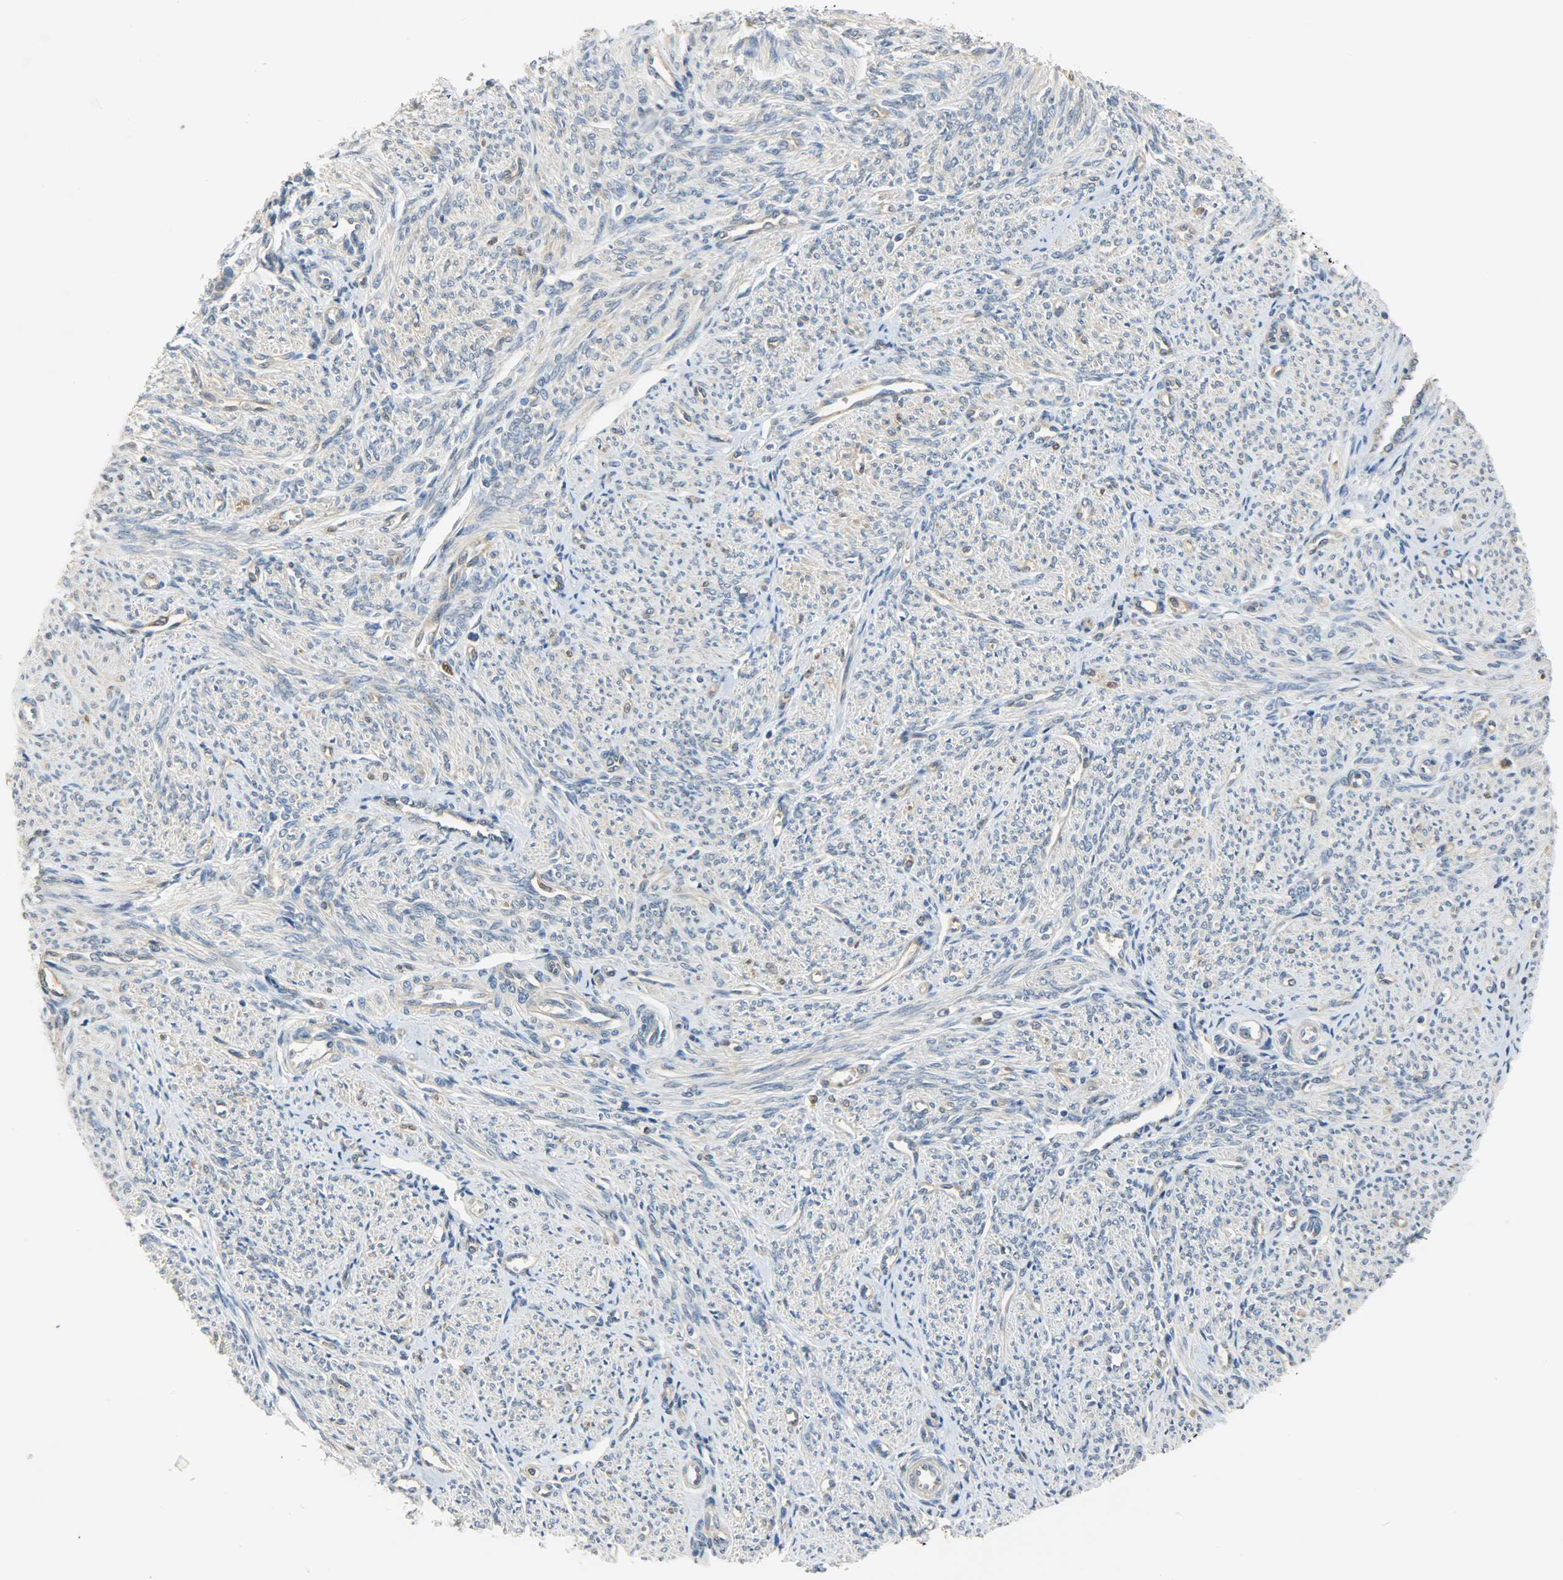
{"staining": {"intensity": "weak", "quantity": "25%-75%", "location": "cytoplasmic/membranous"}, "tissue": "smooth muscle", "cell_type": "Smooth muscle cells", "image_type": "normal", "snomed": [{"axis": "morphology", "description": "Normal tissue, NOS"}, {"axis": "topography", "description": "Smooth muscle"}], "caption": "DAB immunohistochemical staining of benign smooth muscle reveals weak cytoplasmic/membranous protein positivity in about 25%-75% of smooth muscle cells.", "gene": "EIF4EBP1", "patient": {"sex": "female", "age": 65}}